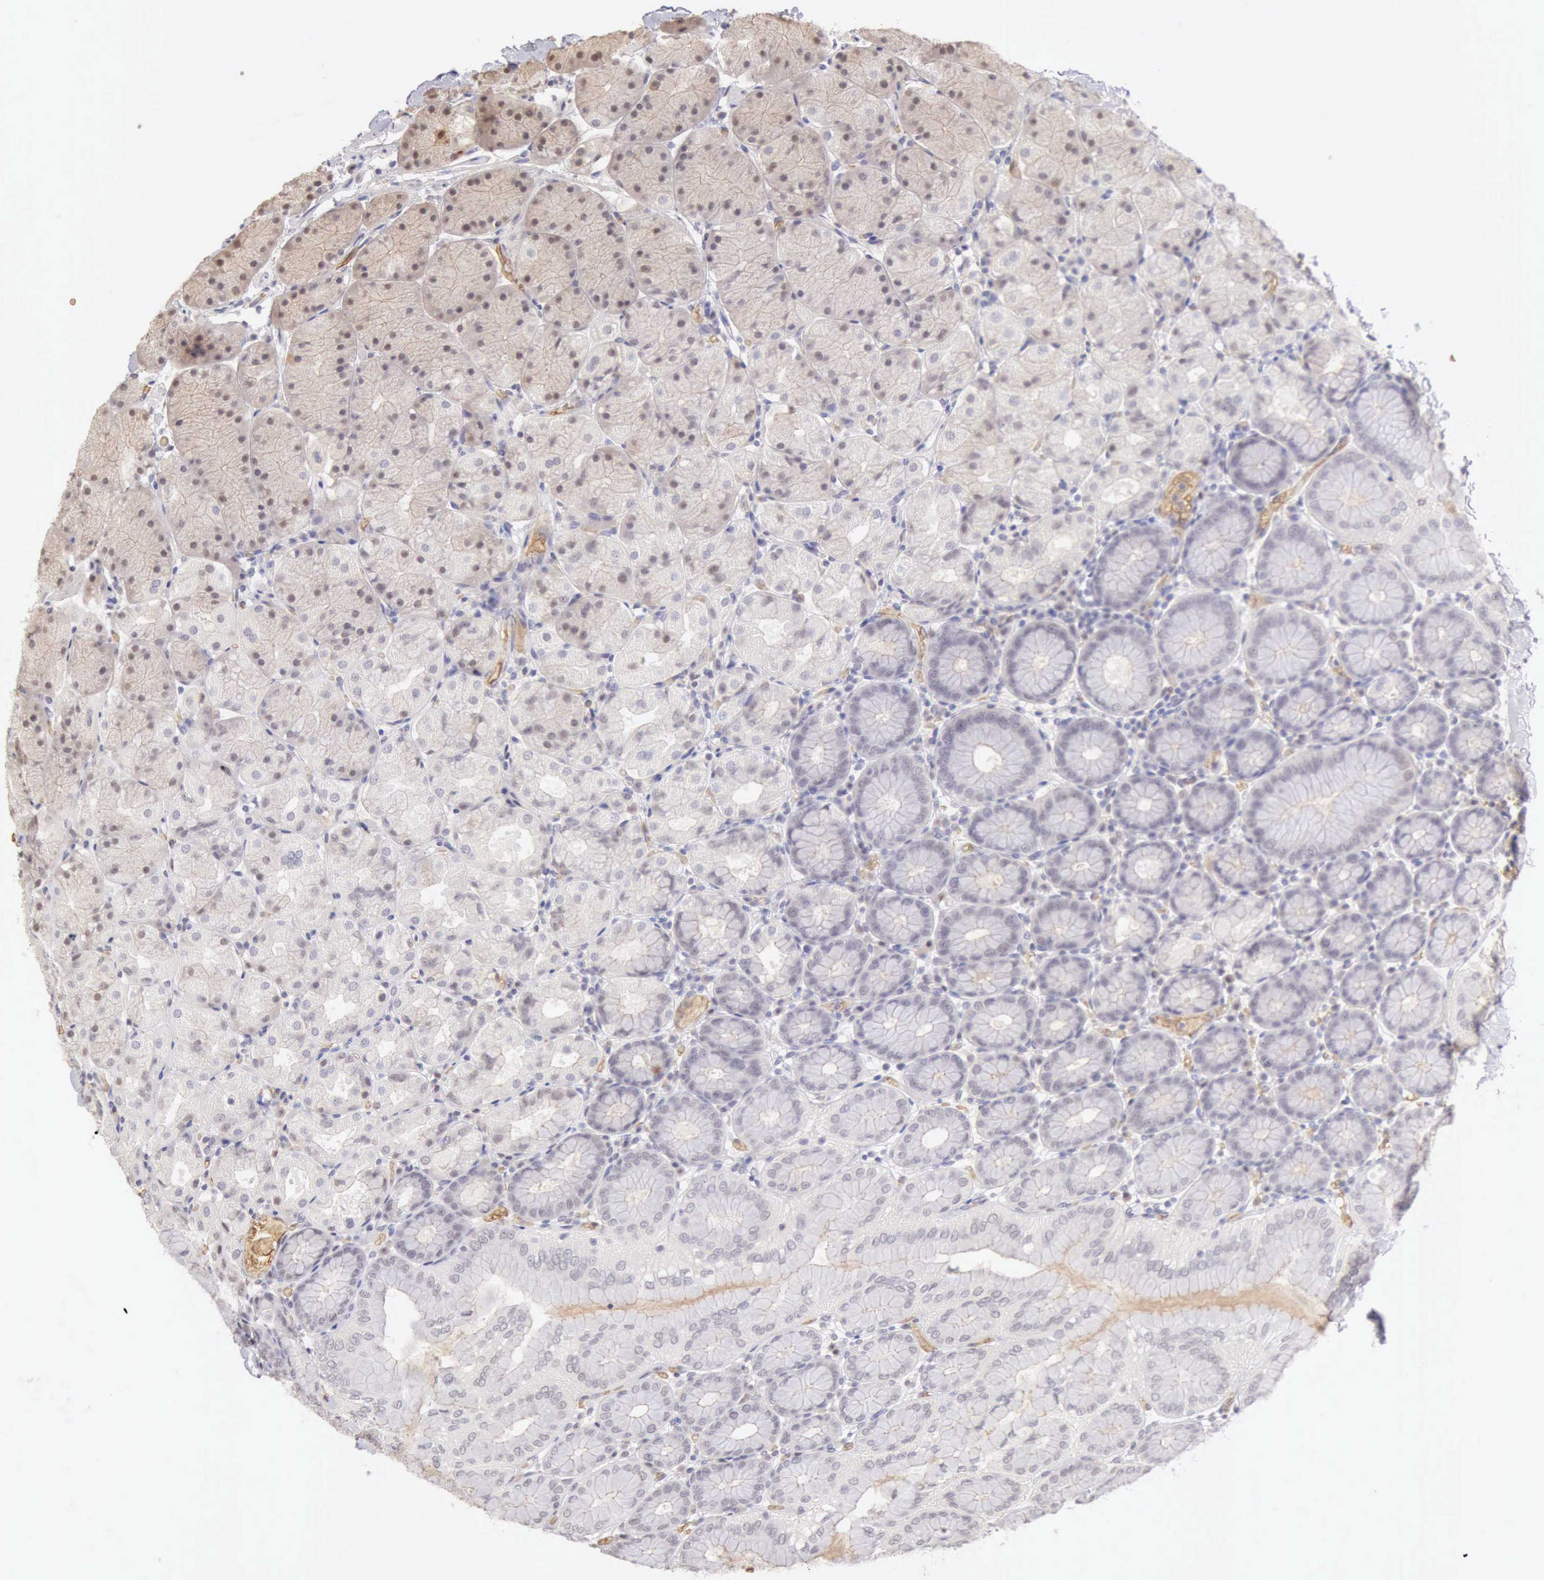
{"staining": {"intensity": "weak", "quantity": "<25%", "location": "cytoplasmic/membranous"}, "tissue": "stomach", "cell_type": "Glandular cells", "image_type": "normal", "snomed": [{"axis": "morphology", "description": "Normal tissue, NOS"}, {"axis": "topography", "description": "Stomach, upper"}, {"axis": "topography", "description": "Stomach"}], "caption": "The micrograph exhibits no significant expression in glandular cells of stomach. (DAB IHC, high magnification).", "gene": "CFI", "patient": {"sex": "male", "age": 76}}